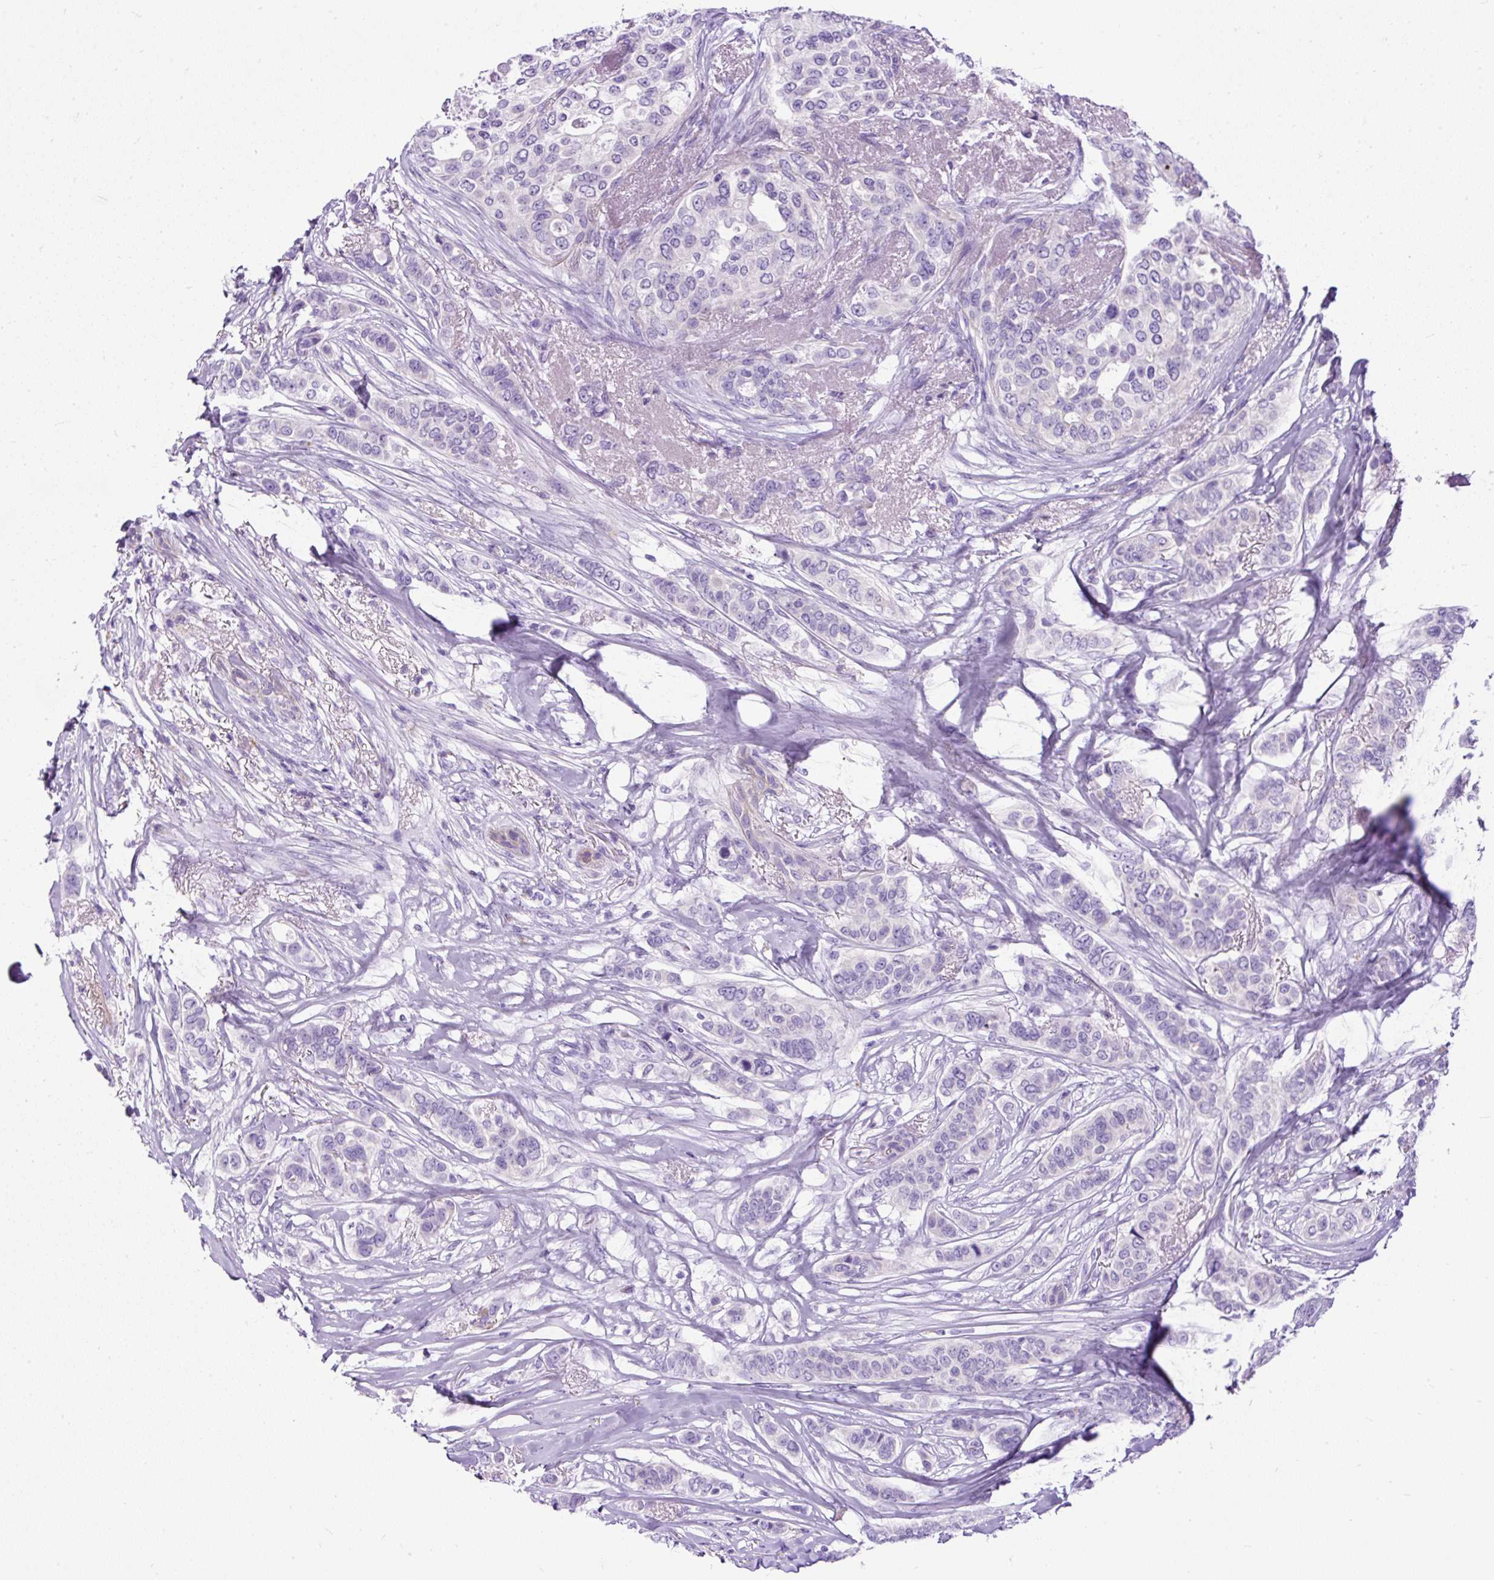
{"staining": {"intensity": "negative", "quantity": "none", "location": "none"}, "tissue": "breast cancer", "cell_type": "Tumor cells", "image_type": "cancer", "snomed": [{"axis": "morphology", "description": "Lobular carcinoma"}, {"axis": "topography", "description": "Breast"}], "caption": "A high-resolution micrograph shows immunohistochemistry staining of breast cancer, which exhibits no significant positivity in tumor cells. (Immunohistochemistry, brightfield microscopy, high magnification).", "gene": "PDIA2", "patient": {"sex": "female", "age": 51}}